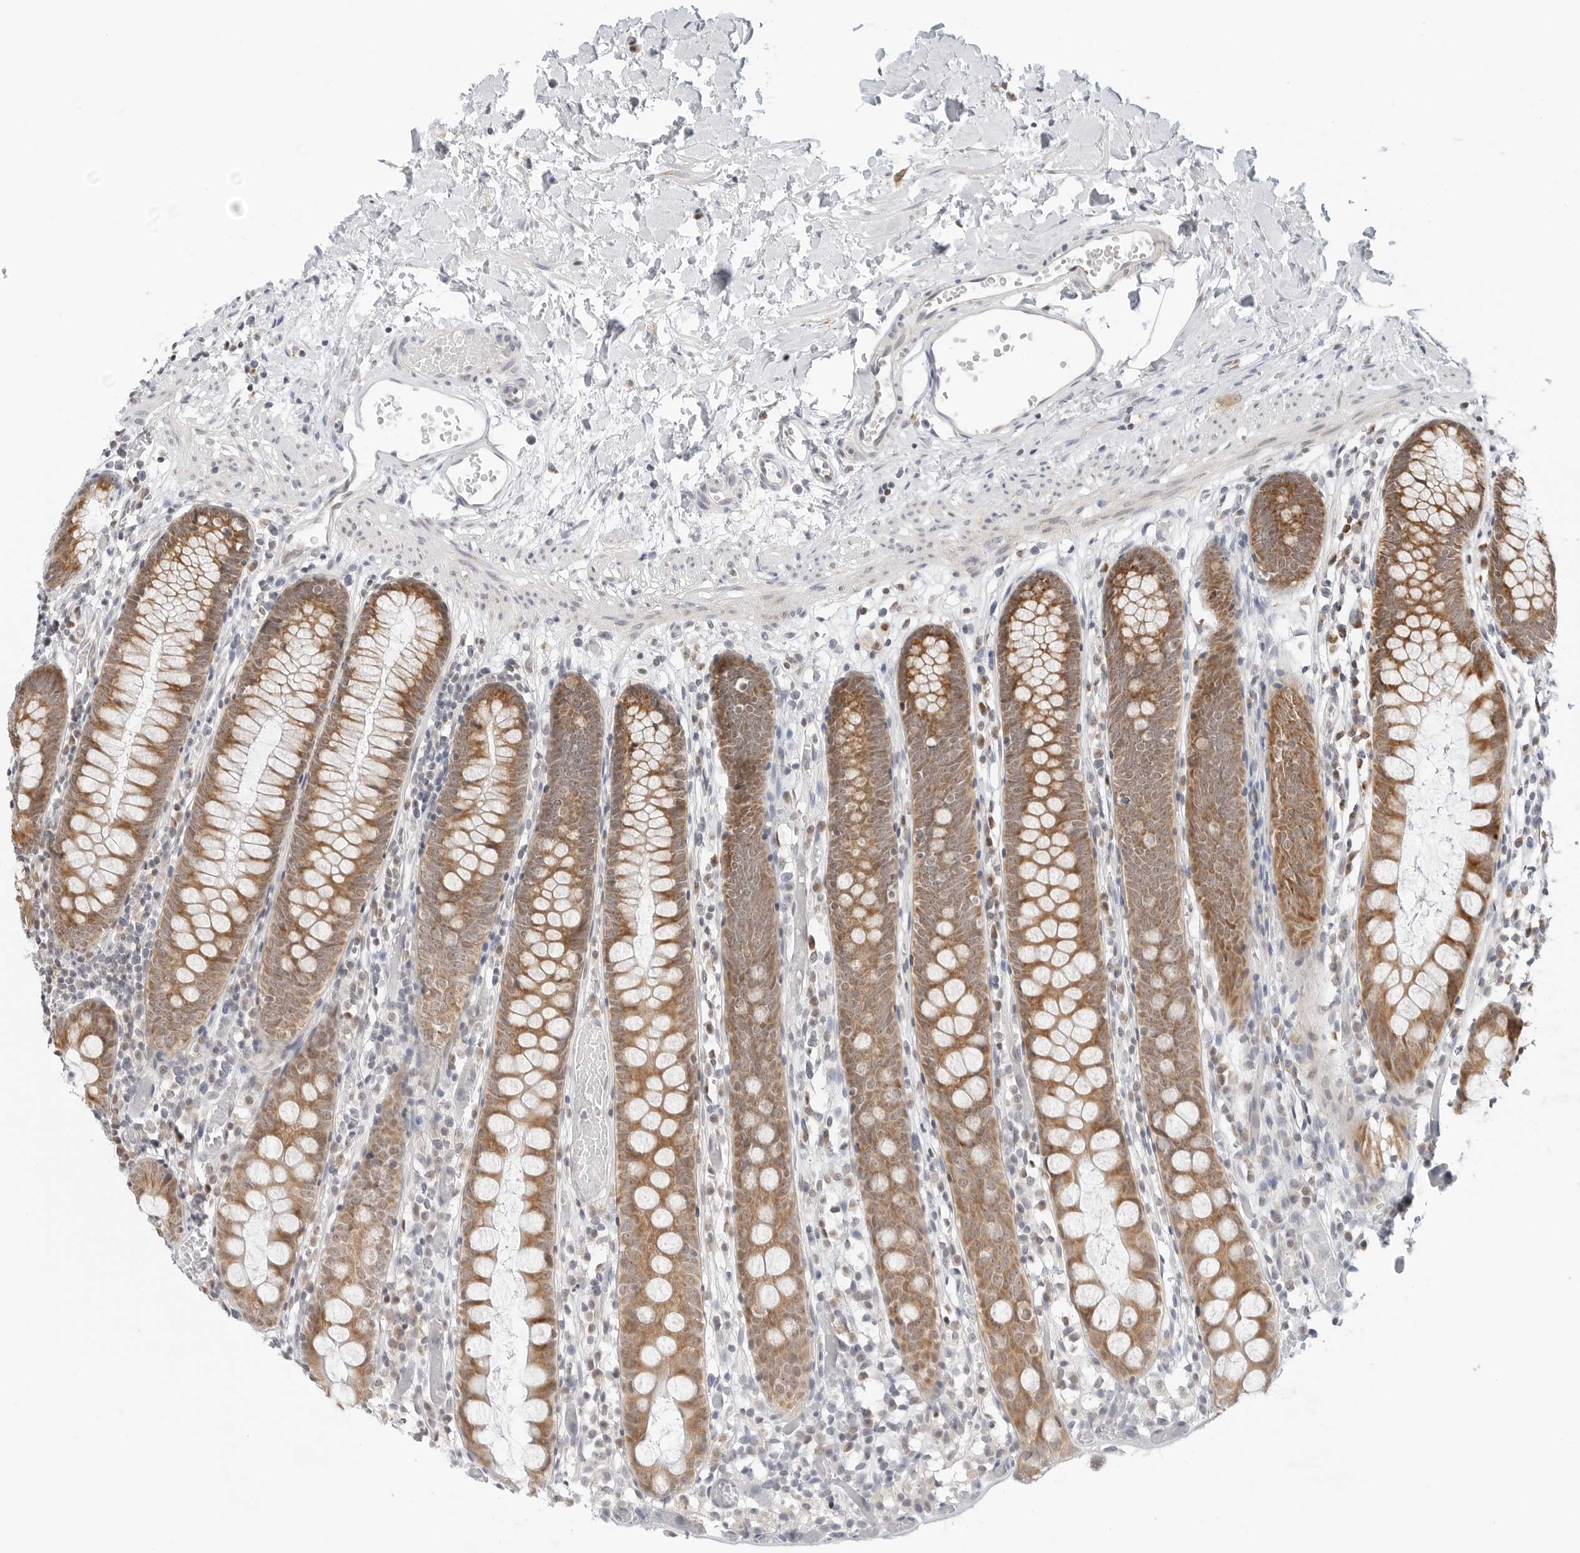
{"staining": {"intensity": "negative", "quantity": "none", "location": "none"}, "tissue": "colon", "cell_type": "Endothelial cells", "image_type": "normal", "snomed": [{"axis": "morphology", "description": "Normal tissue, NOS"}, {"axis": "topography", "description": "Colon"}], "caption": "A high-resolution histopathology image shows IHC staining of benign colon, which shows no significant staining in endothelial cells.", "gene": "POLR3GL", "patient": {"sex": "male", "age": 14}}